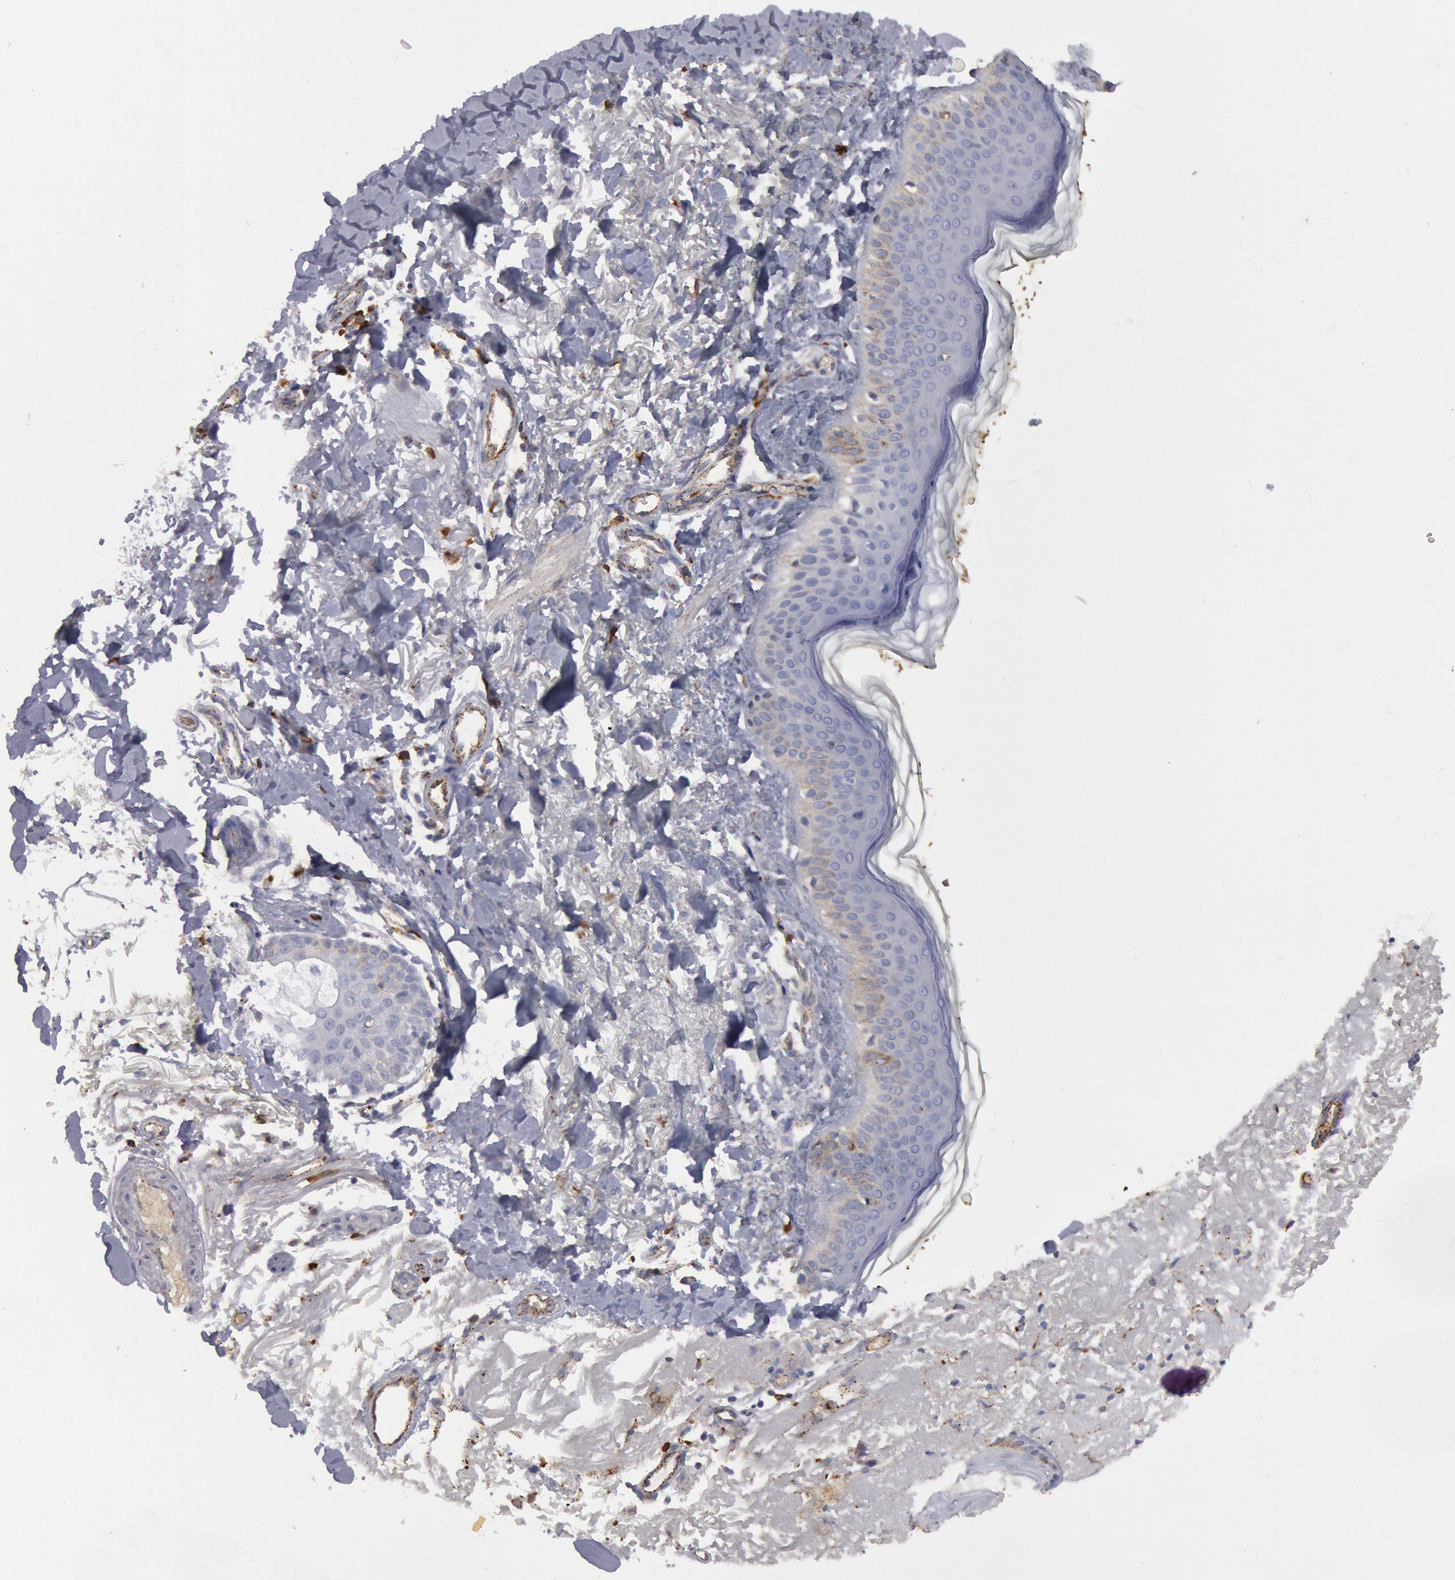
{"staining": {"intensity": "moderate", "quantity": "<25%", "location": "cytoplasmic/membranous"}, "tissue": "skin", "cell_type": "Keratinocytes", "image_type": "normal", "snomed": [{"axis": "morphology", "description": "Normal tissue, NOS"}, {"axis": "morphology", "description": "Neoplasm, benign, NOS"}, {"axis": "topography", "description": "Skin"}], "caption": "A micrograph of human skin stained for a protein reveals moderate cytoplasmic/membranous brown staining in keratinocytes.", "gene": "FLOT1", "patient": {"sex": "female", "age": 53}}